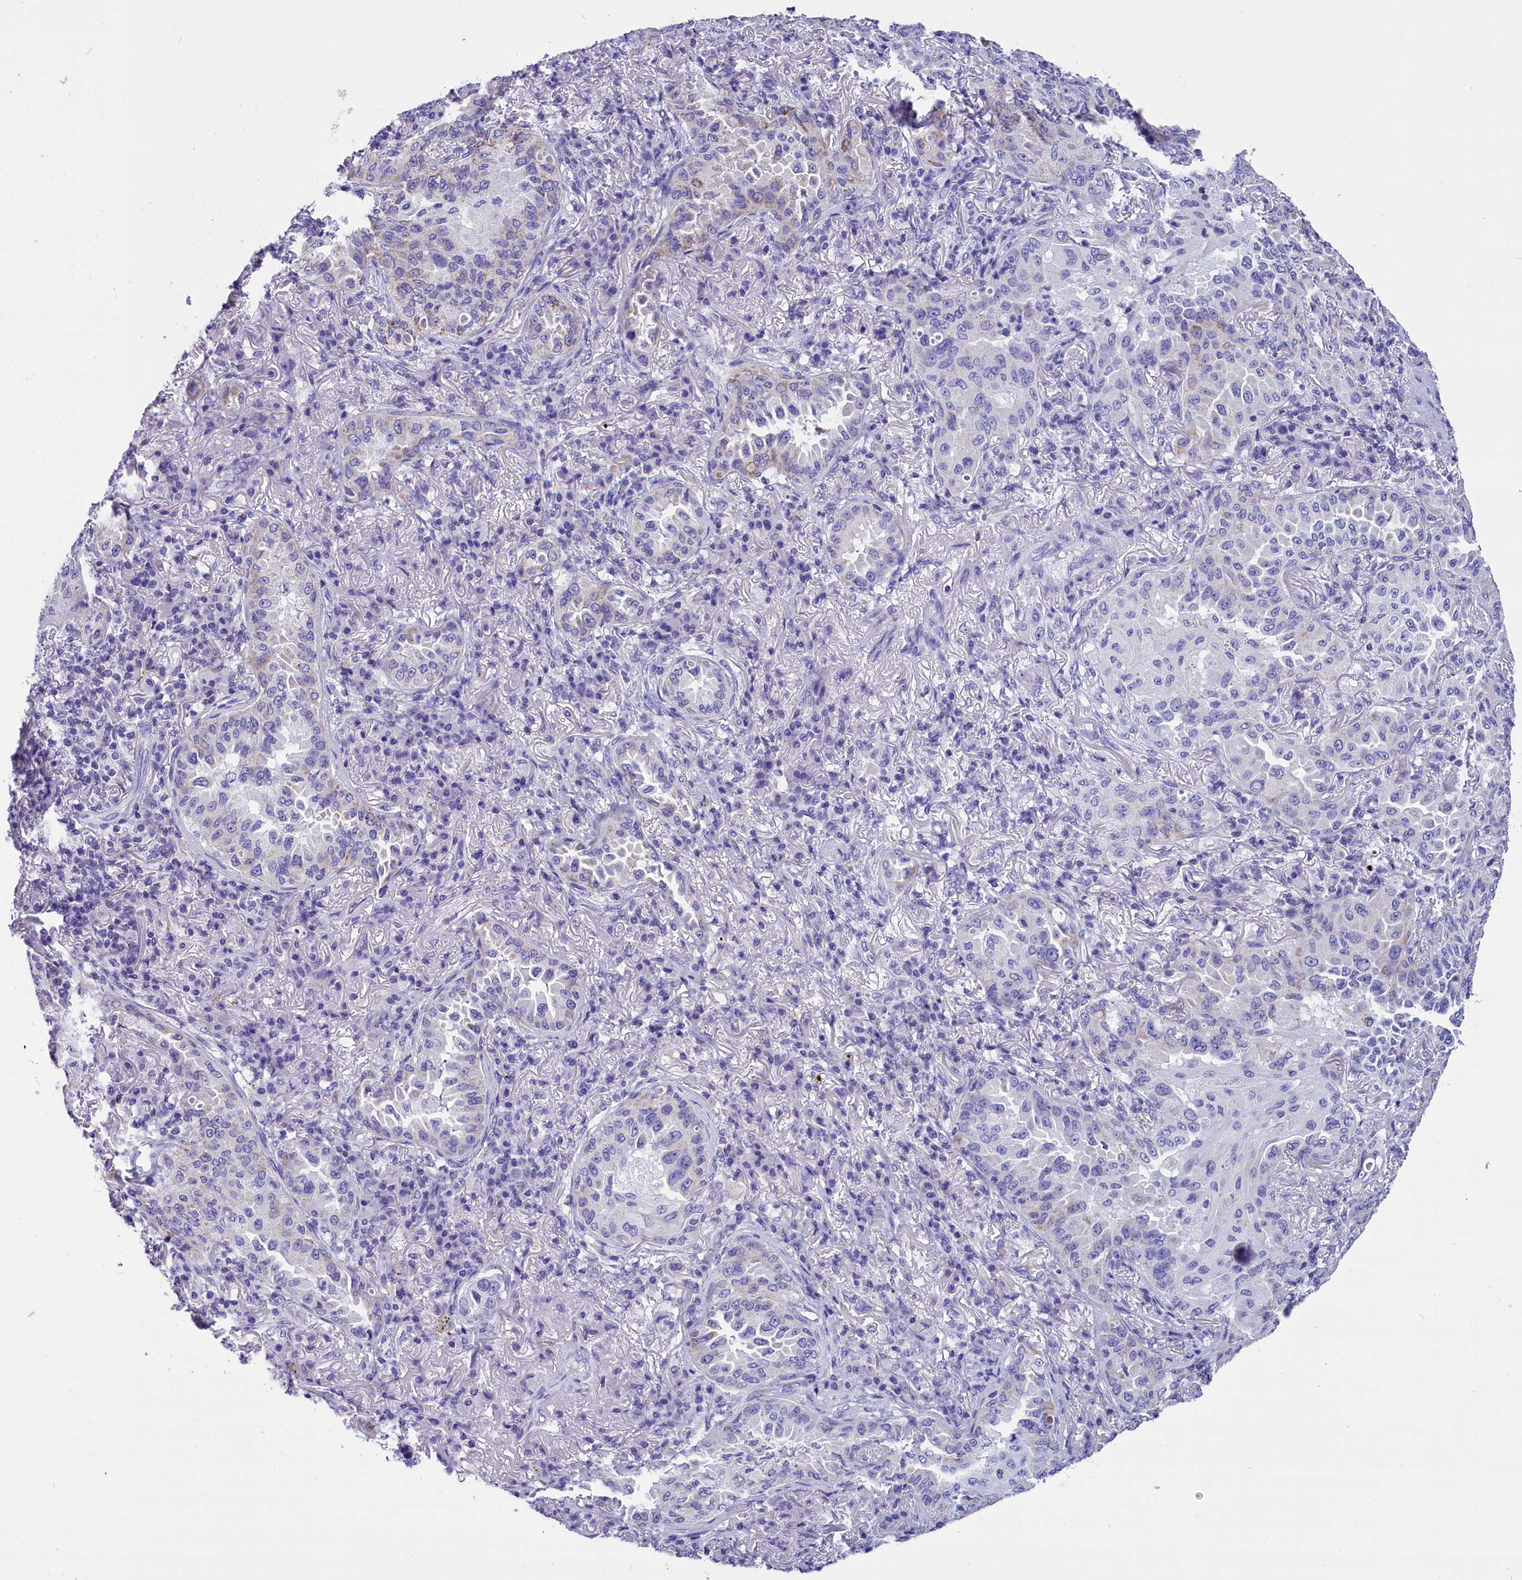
{"staining": {"intensity": "negative", "quantity": "none", "location": "none"}, "tissue": "lung cancer", "cell_type": "Tumor cells", "image_type": "cancer", "snomed": [{"axis": "morphology", "description": "Adenocarcinoma, NOS"}, {"axis": "topography", "description": "Lung"}], "caption": "A high-resolution photomicrograph shows IHC staining of lung cancer (adenocarcinoma), which displays no significant expression in tumor cells. (DAB (3,3'-diaminobenzidine) IHC, high magnification).", "gene": "ABAT", "patient": {"sex": "female", "age": 69}}